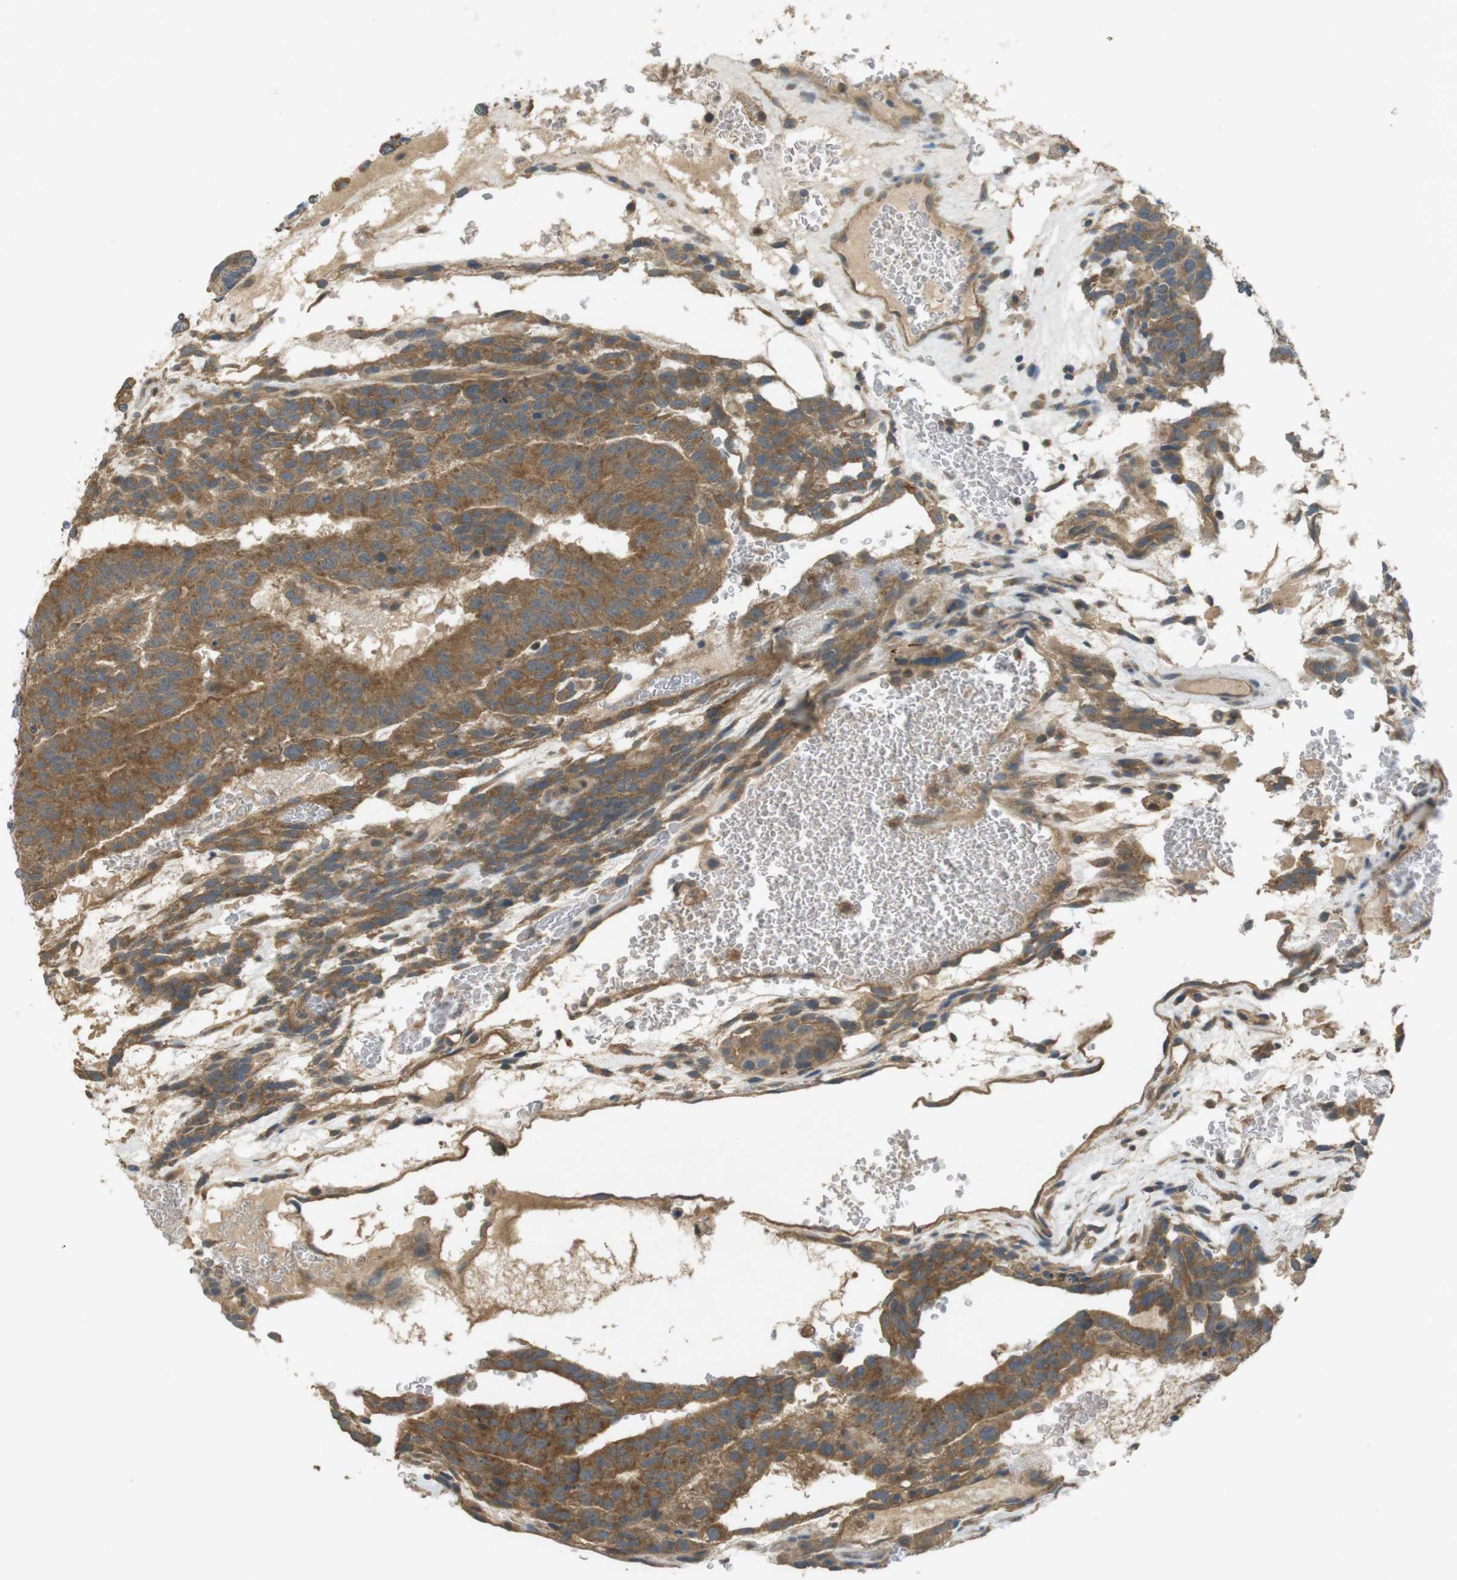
{"staining": {"intensity": "moderate", "quantity": ">75%", "location": "cytoplasmic/membranous"}, "tissue": "testis cancer", "cell_type": "Tumor cells", "image_type": "cancer", "snomed": [{"axis": "morphology", "description": "Seminoma, NOS"}, {"axis": "morphology", "description": "Carcinoma, Embryonal, NOS"}, {"axis": "topography", "description": "Testis"}], "caption": "The micrograph demonstrates immunohistochemical staining of embryonal carcinoma (testis). There is moderate cytoplasmic/membranous expression is appreciated in about >75% of tumor cells. The protein is stained brown, and the nuclei are stained in blue (DAB (3,3'-diaminobenzidine) IHC with brightfield microscopy, high magnification).", "gene": "ZDHHC20", "patient": {"sex": "male", "age": 52}}